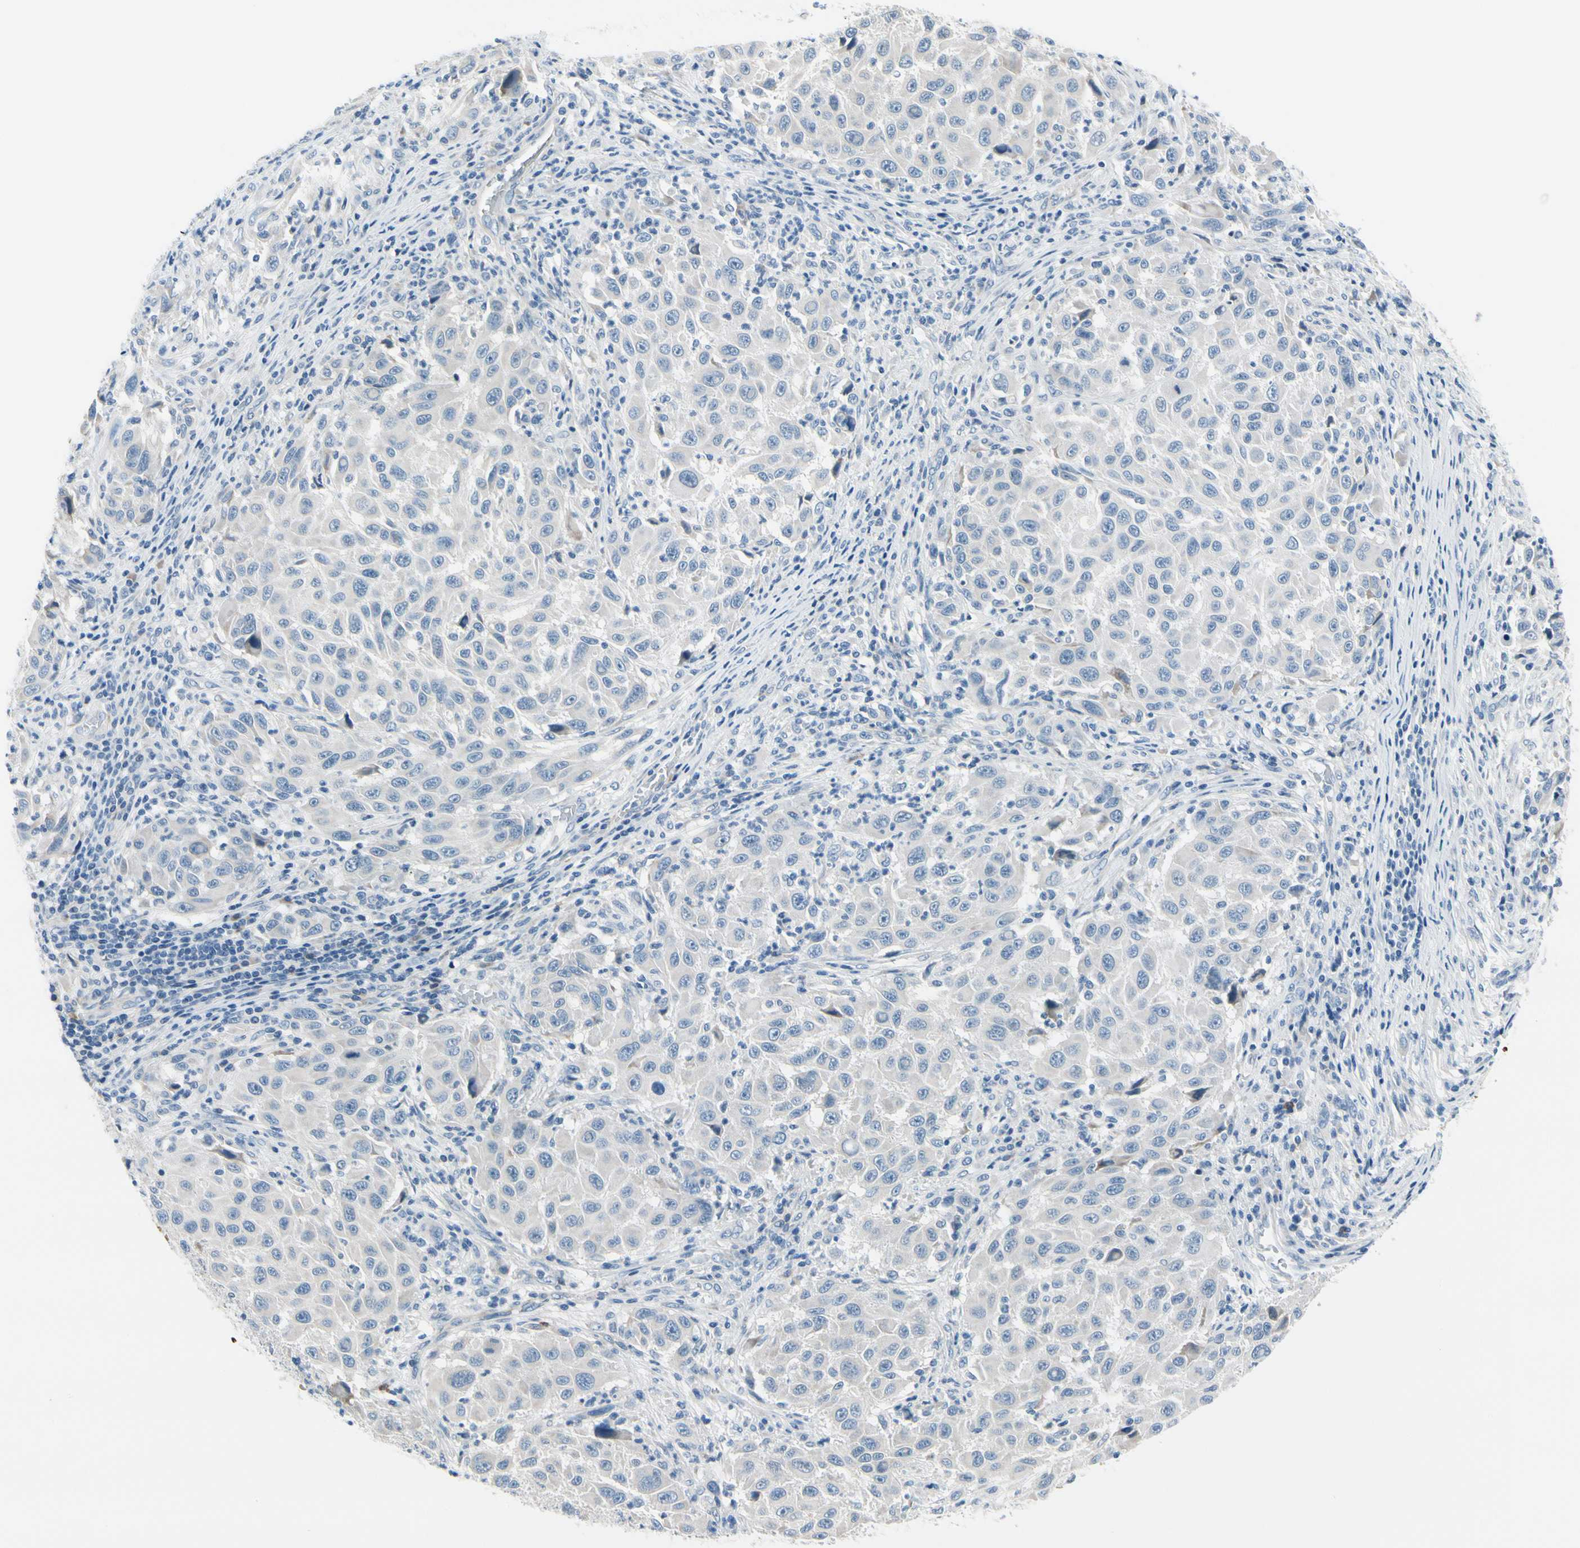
{"staining": {"intensity": "negative", "quantity": "none", "location": "none"}, "tissue": "melanoma", "cell_type": "Tumor cells", "image_type": "cancer", "snomed": [{"axis": "morphology", "description": "Malignant melanoma, Metastatic site"}, {"axis": "topography", "description": "Lymph node"}], "caption": "An immunohistochemistry micrograph of malignant melanoma (metastatic site) is shown. There is no staining in tumor cells of malignant melanoma (metastatic site).", "gene": "FCER2", "patient": {"sex": "male", "age": 61}}